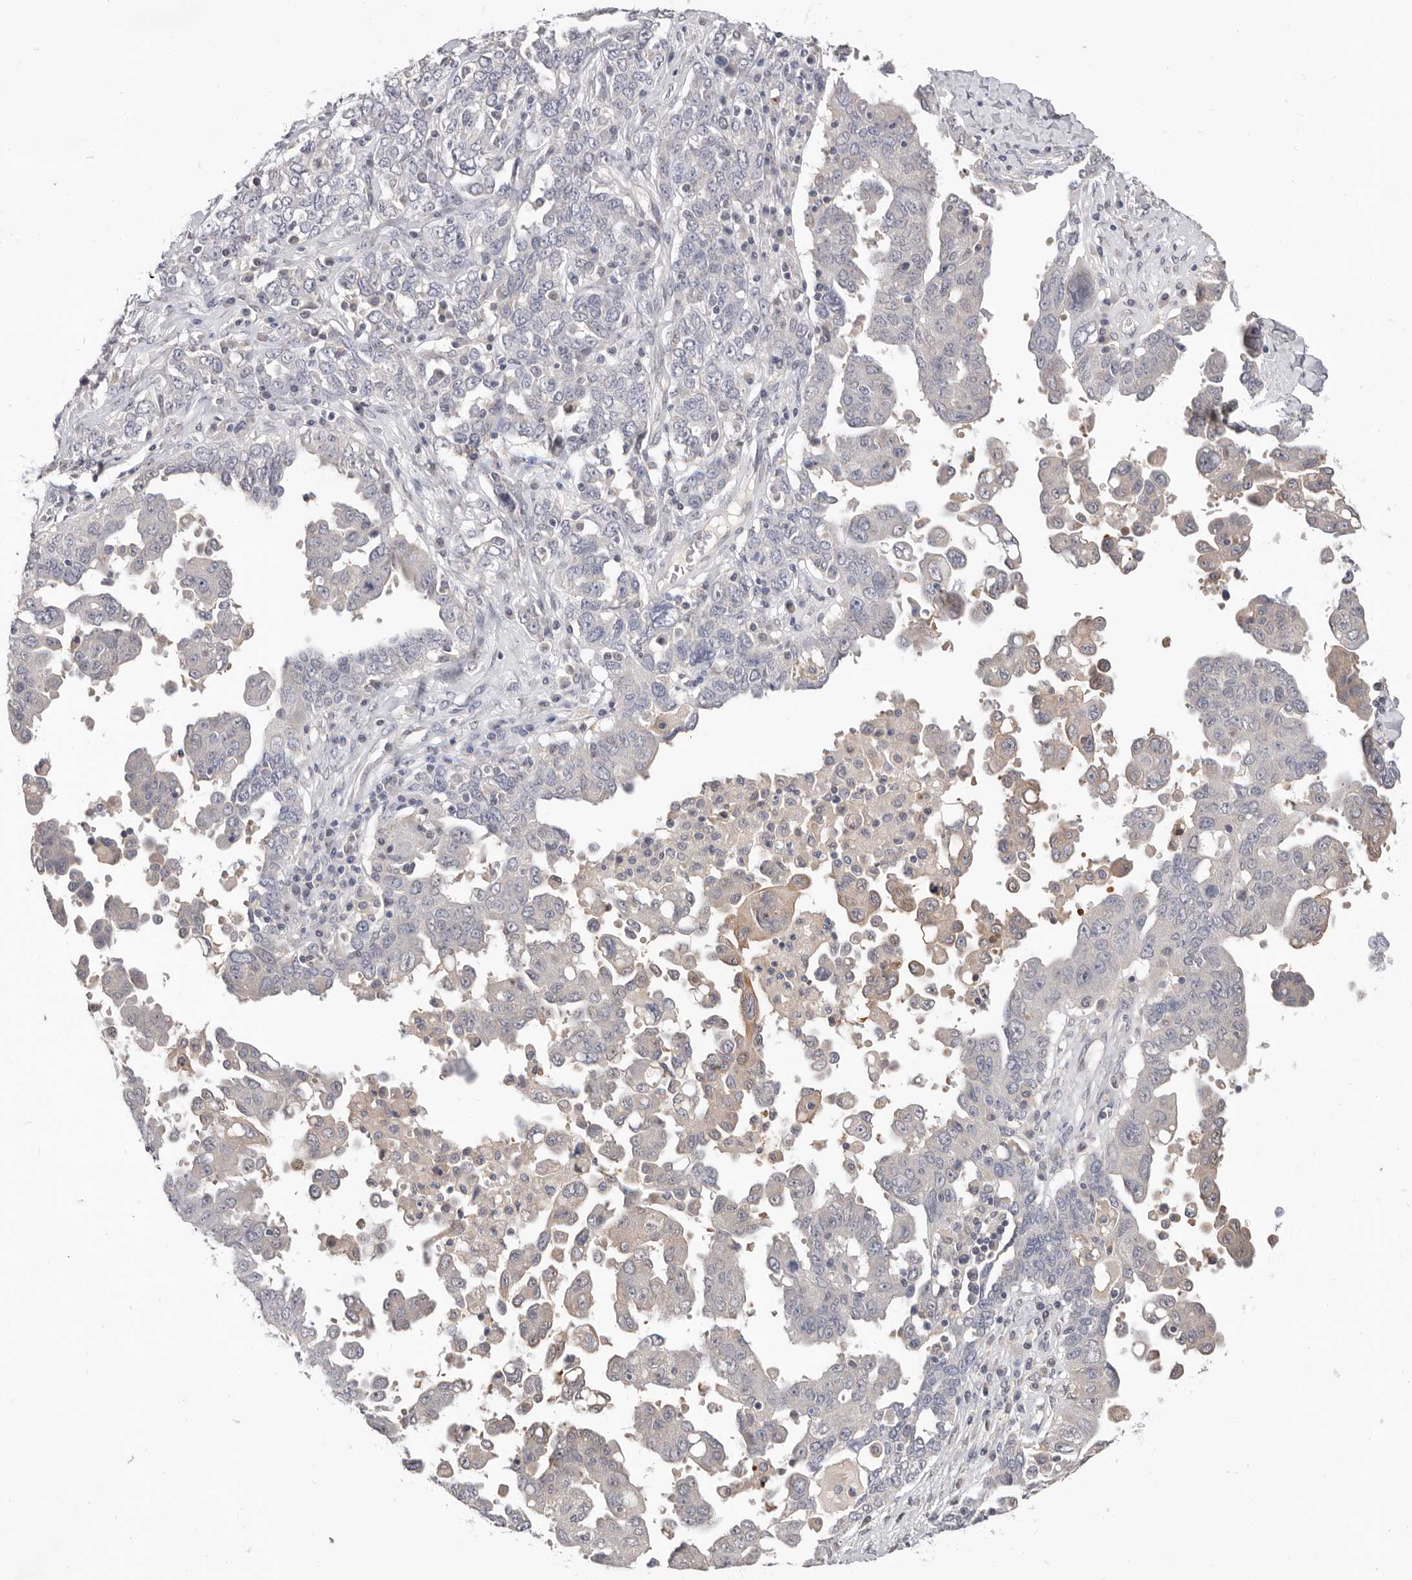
{"staining": {"intensity": "weak", "quantity": "<25%", "location": "cytoplasmic/membranous"}, "tissue": "ovarian cancer", "cell_type": "Tumor cells", "image_type": "cancer", "snomed": [{"axis": "morphology", "description": "Carcinoma, endometroid"}, {"axis": "topography", "description": "Ovary"}], "caption": "Human endometroid carcinoma (ovarian) stained for a protein using immunohistochemistry (IHC) demonstrates no expression in tumor cells.", "gene": "DOP1A", "patient": {"sex": "female", "age": 62}}